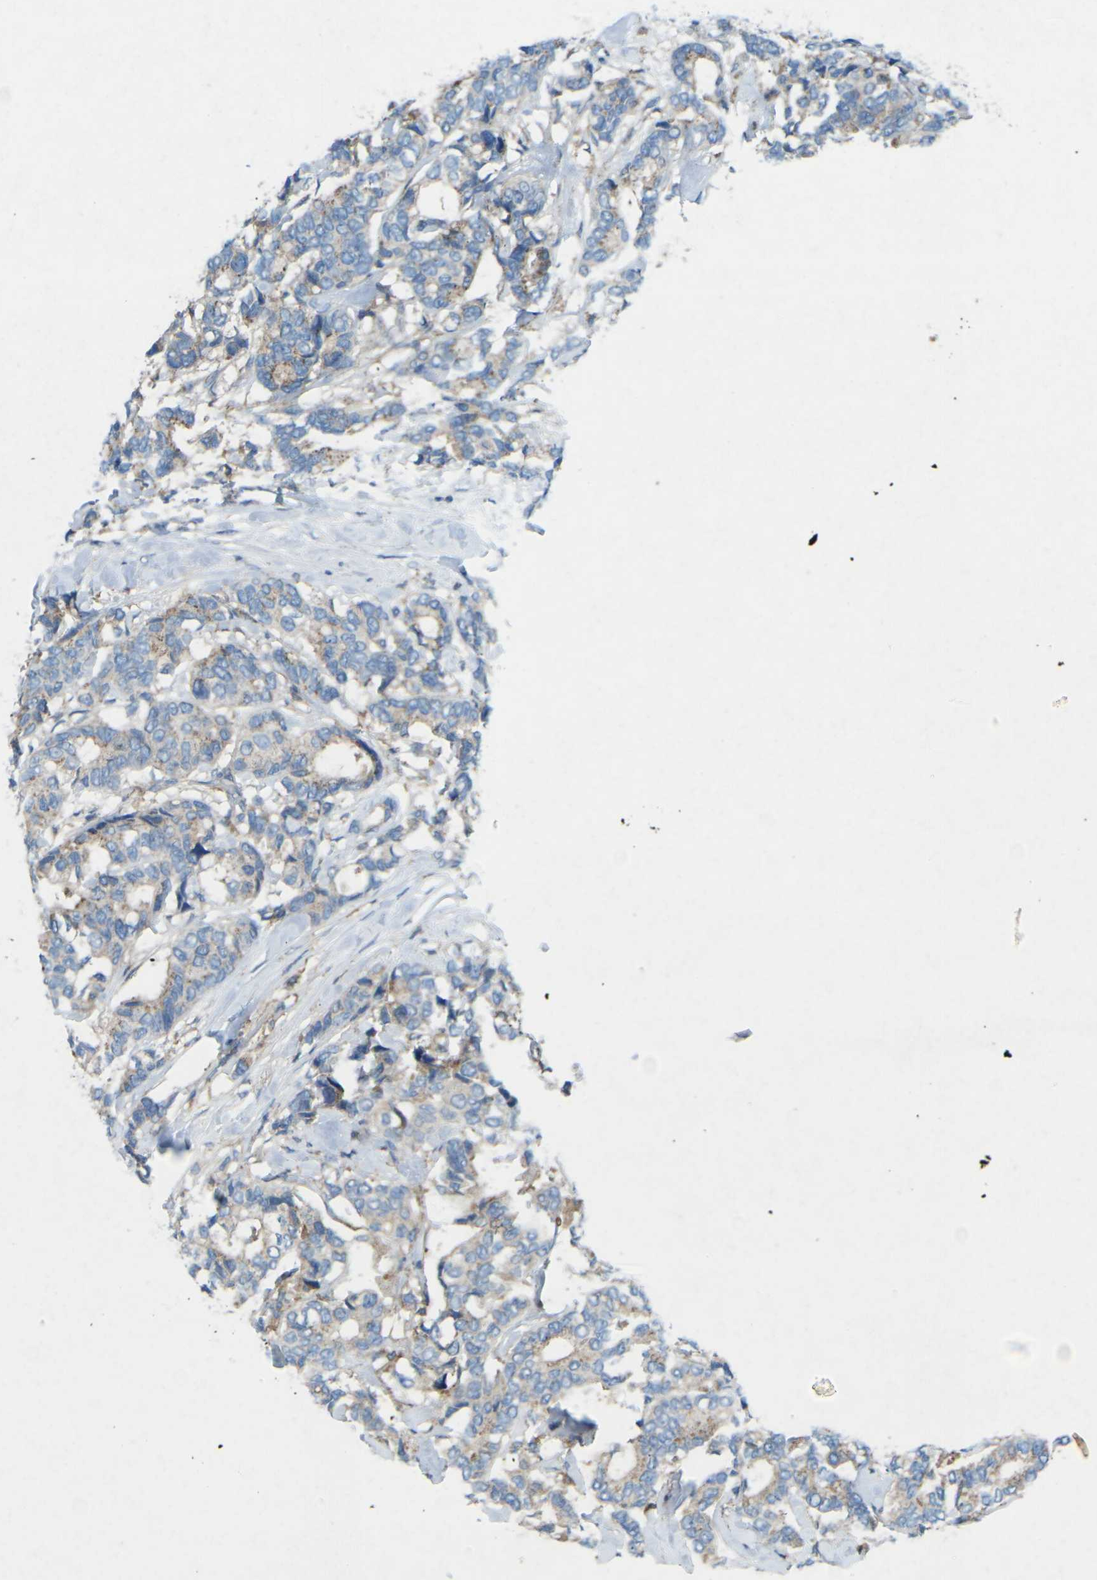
{"staining": {"intensity": "weak", "quantity": ">75%", "location": "cytoplasmic/membranous"}, "tissue": "breast cancer", "cell_type": "Tumor cells", "image_type": "cancer", "snomed": [{"axis": "morphology", "description": "Duct carcinoma"}, {"axis": "topography", "description": "Breast"}], "caption": "This histopathology image exhibits IHC staining of breast cancer, with low weak cytoplasmic/membranous positivity in approximately >75% of tumor cells.", "gene": "STK11", "patient": {"sex": "female", "age": 87}}